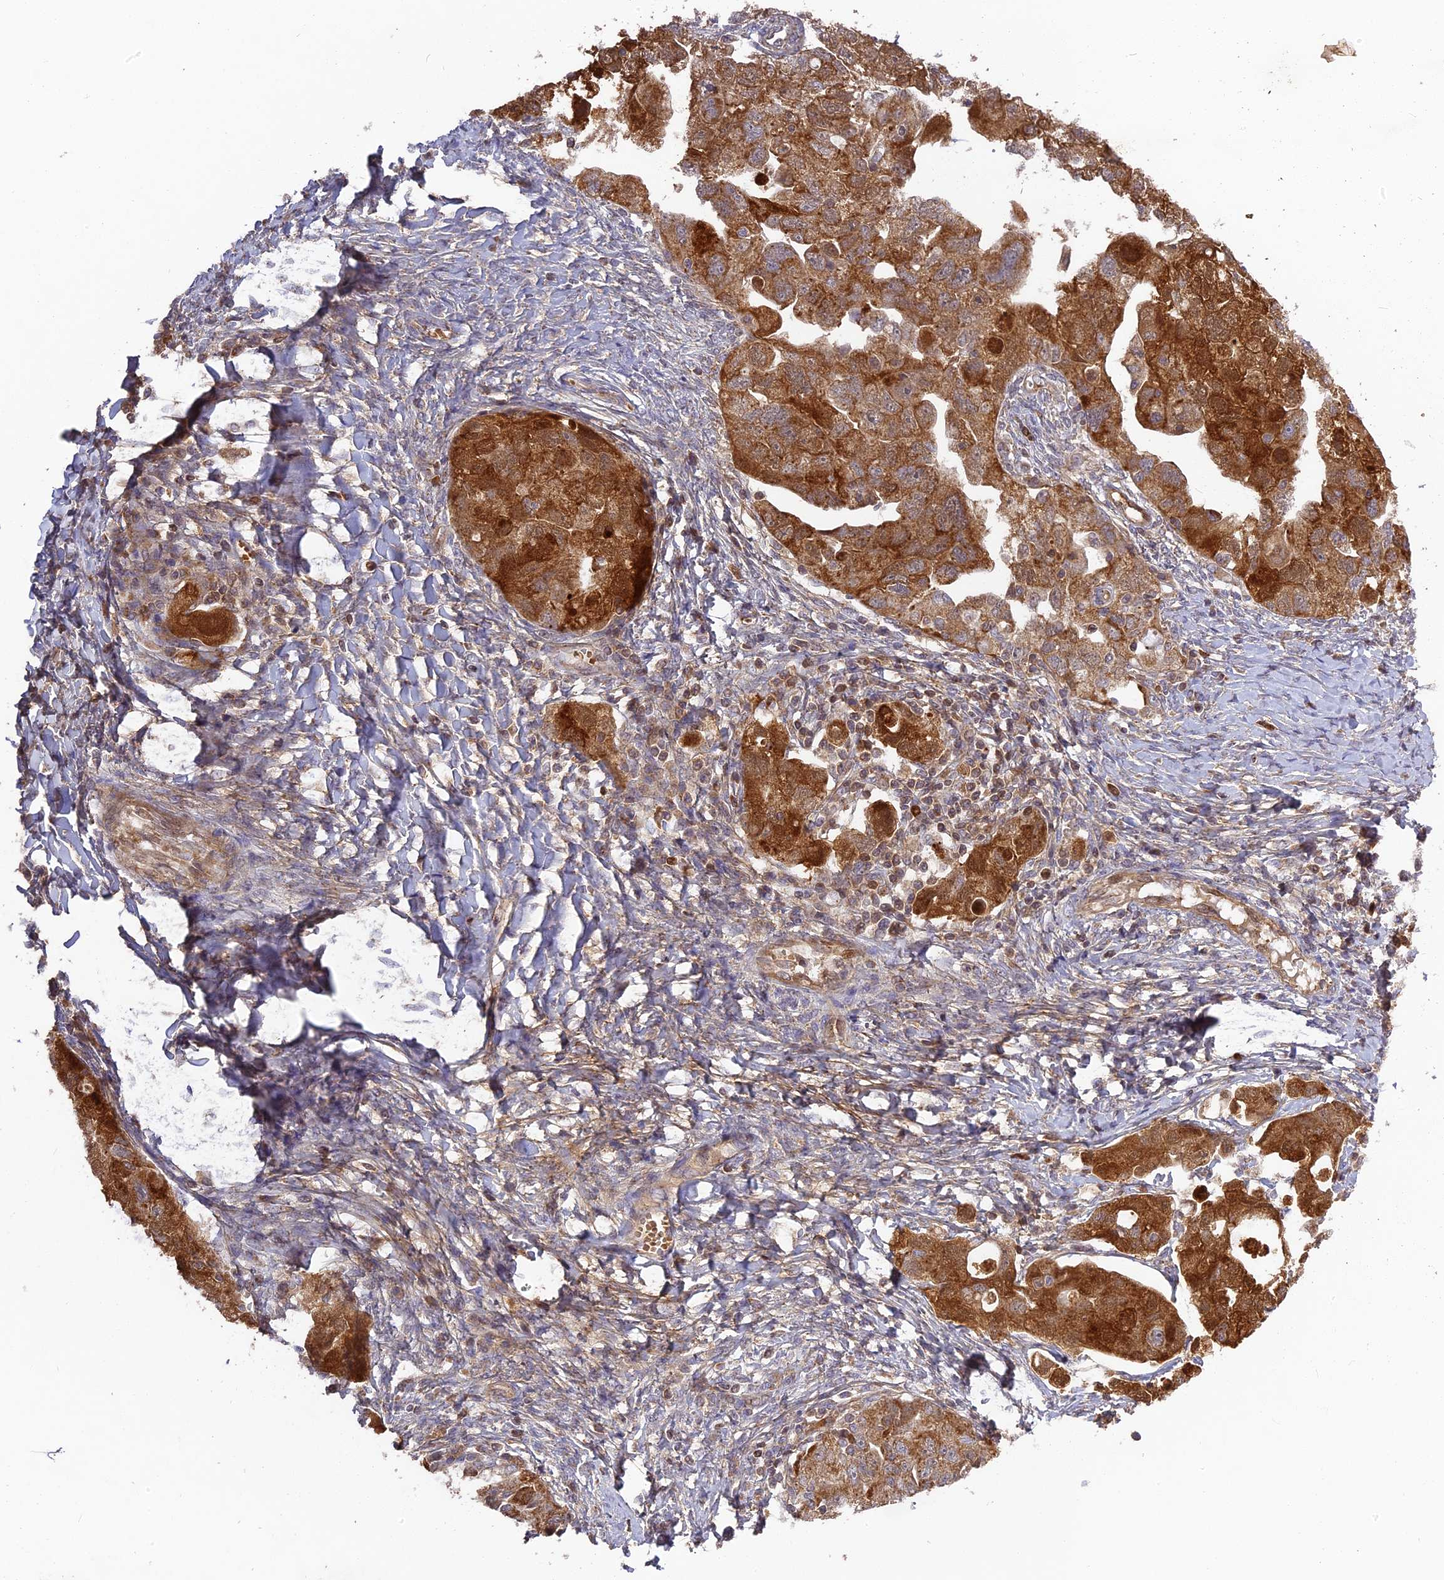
{"staining": {"intensity": "strong", "quantity": "25%-75%", "location": "cytoplasmic/membranous"}, "tissue": "ovarian cancer", "cell_type": "Tumor cells", "image_type": "cancer", "snomed": [{"axis": "morphology", "description": "Carcinoma, NOS"}, {"axis": "morphology", "description": "Cystadenocarcinoma, serous, NOS"}, {"axis": "topography", "description": "Ovary"}], "caption": "There is high levels of strong cytoplasmic/membranous staining in tumor cells of ovarian cancer (carcinoma), as demonstrated by immunohistochemical staining (brown color).", "gene": "RPIA", "patient": {"sex": "female", "age": 69}}